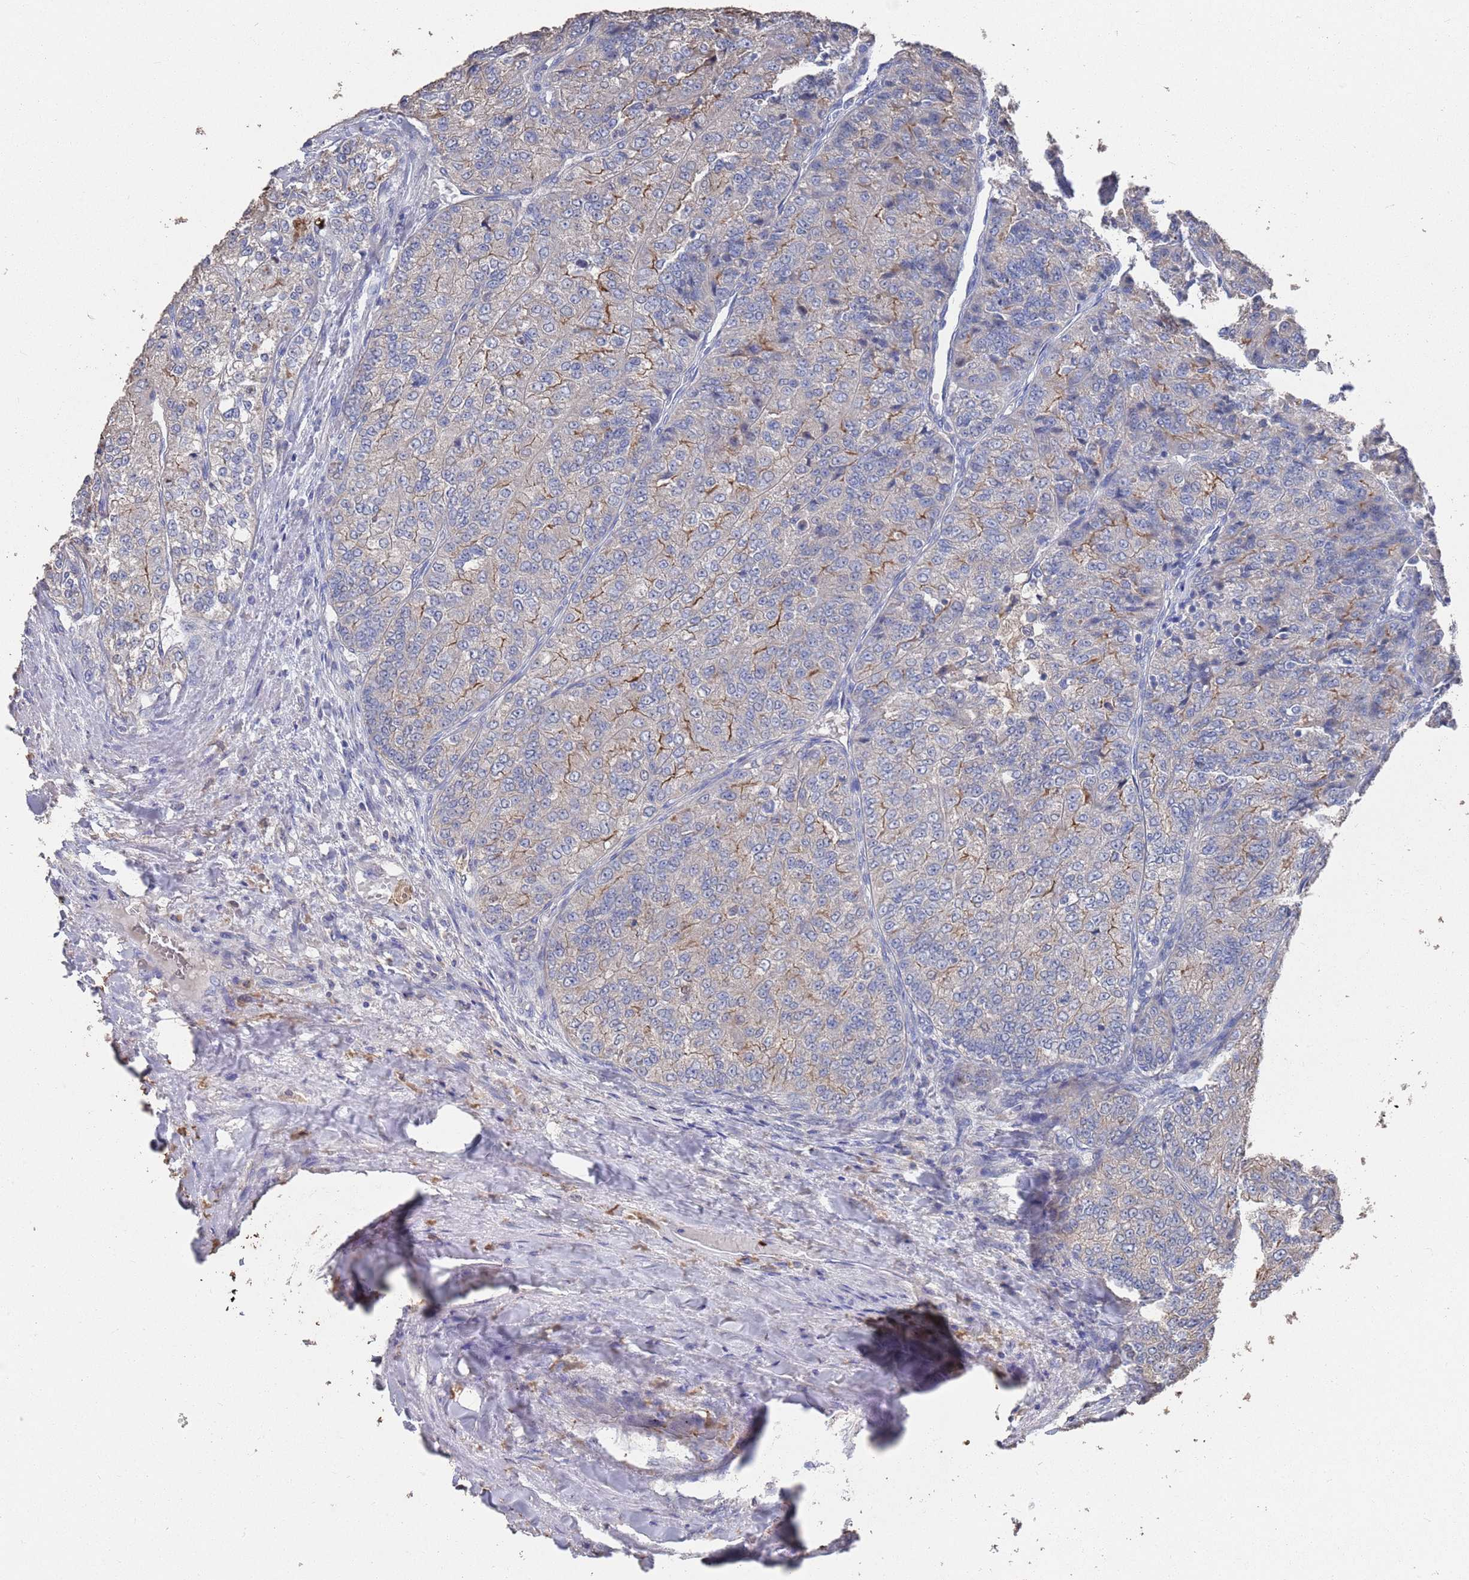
{"staining": {"intensity": "moderate", "quantity": "<25%", "location": "cytoplasmic/membranous"}, "tissue": "renal cancer", "cell_type": "Tumor cells", "image_type": "cancer", "snomed": [{"axis": "morphology", "description": "Adenocarcinoma, NOS"}, {"axis": "topography", "description": "Kidney"}], "caption": "Immunohistochemical staining of human renal cancer exhibits low levels of moderate cytoplasmic/membranous protein staining in approximately <25% of tumor cells.", "gene": "BTBD18", "patient": {"sex": "female", "age": 63}}